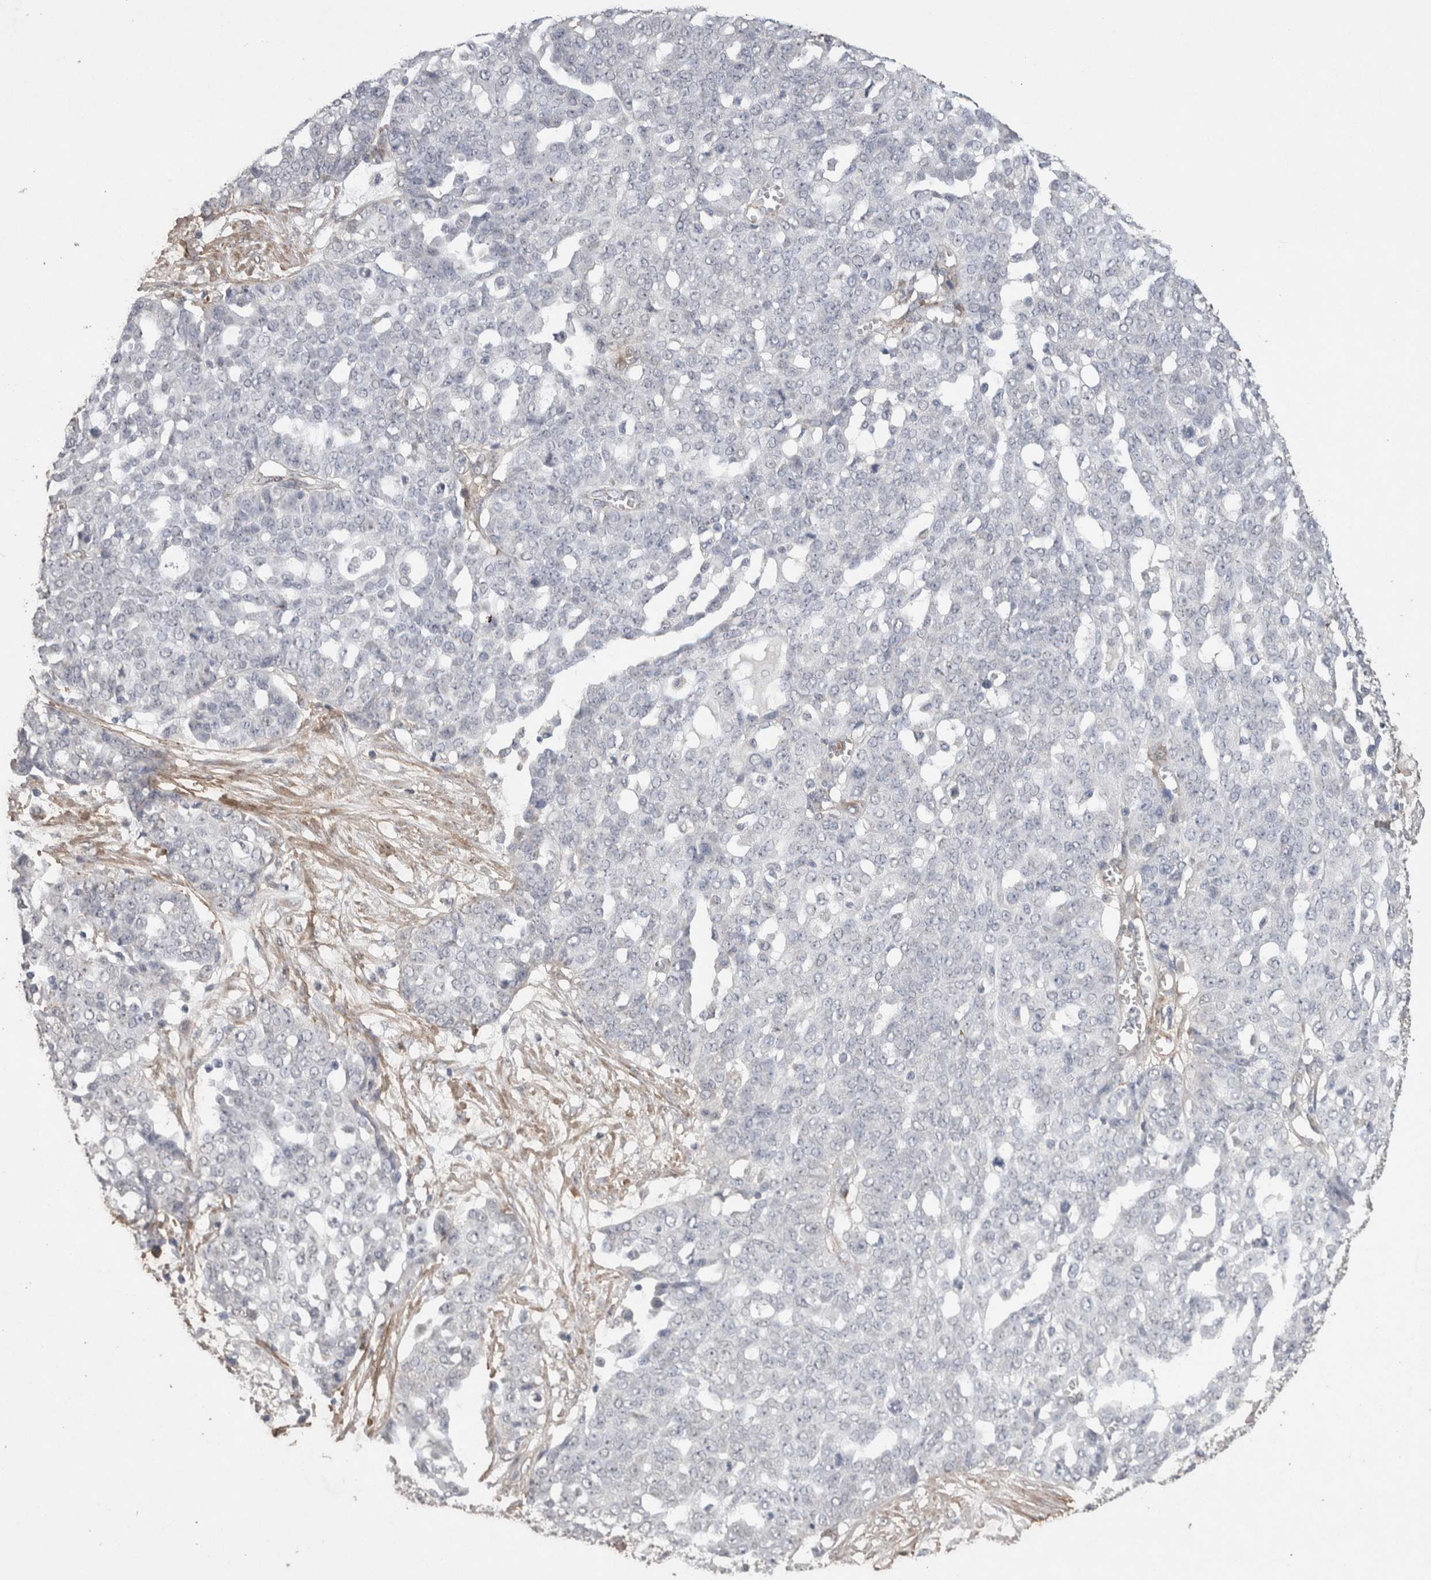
{"staining": {"intensity": "negative", "quantity": "none", "location": "none"}, "tissue": "ovarian cancer", "cell_type": "Tumor cells", "image_type": "cancer", "snomed": [{"axis": "morphology", "description": "Cystadenocarcinoma, serous, NOS"}, {"axis": "topography", "description": "Soft tissue"}, {"axis": "topography", "description": "Ovary"}], "caption": "Human ovarian serous cystadenocarcinoma stained for a protein using IHC exhibits no staining in tumor cells.", "gene": "C1QTNF5", "patient": {"sex": "female", "age": 57}}